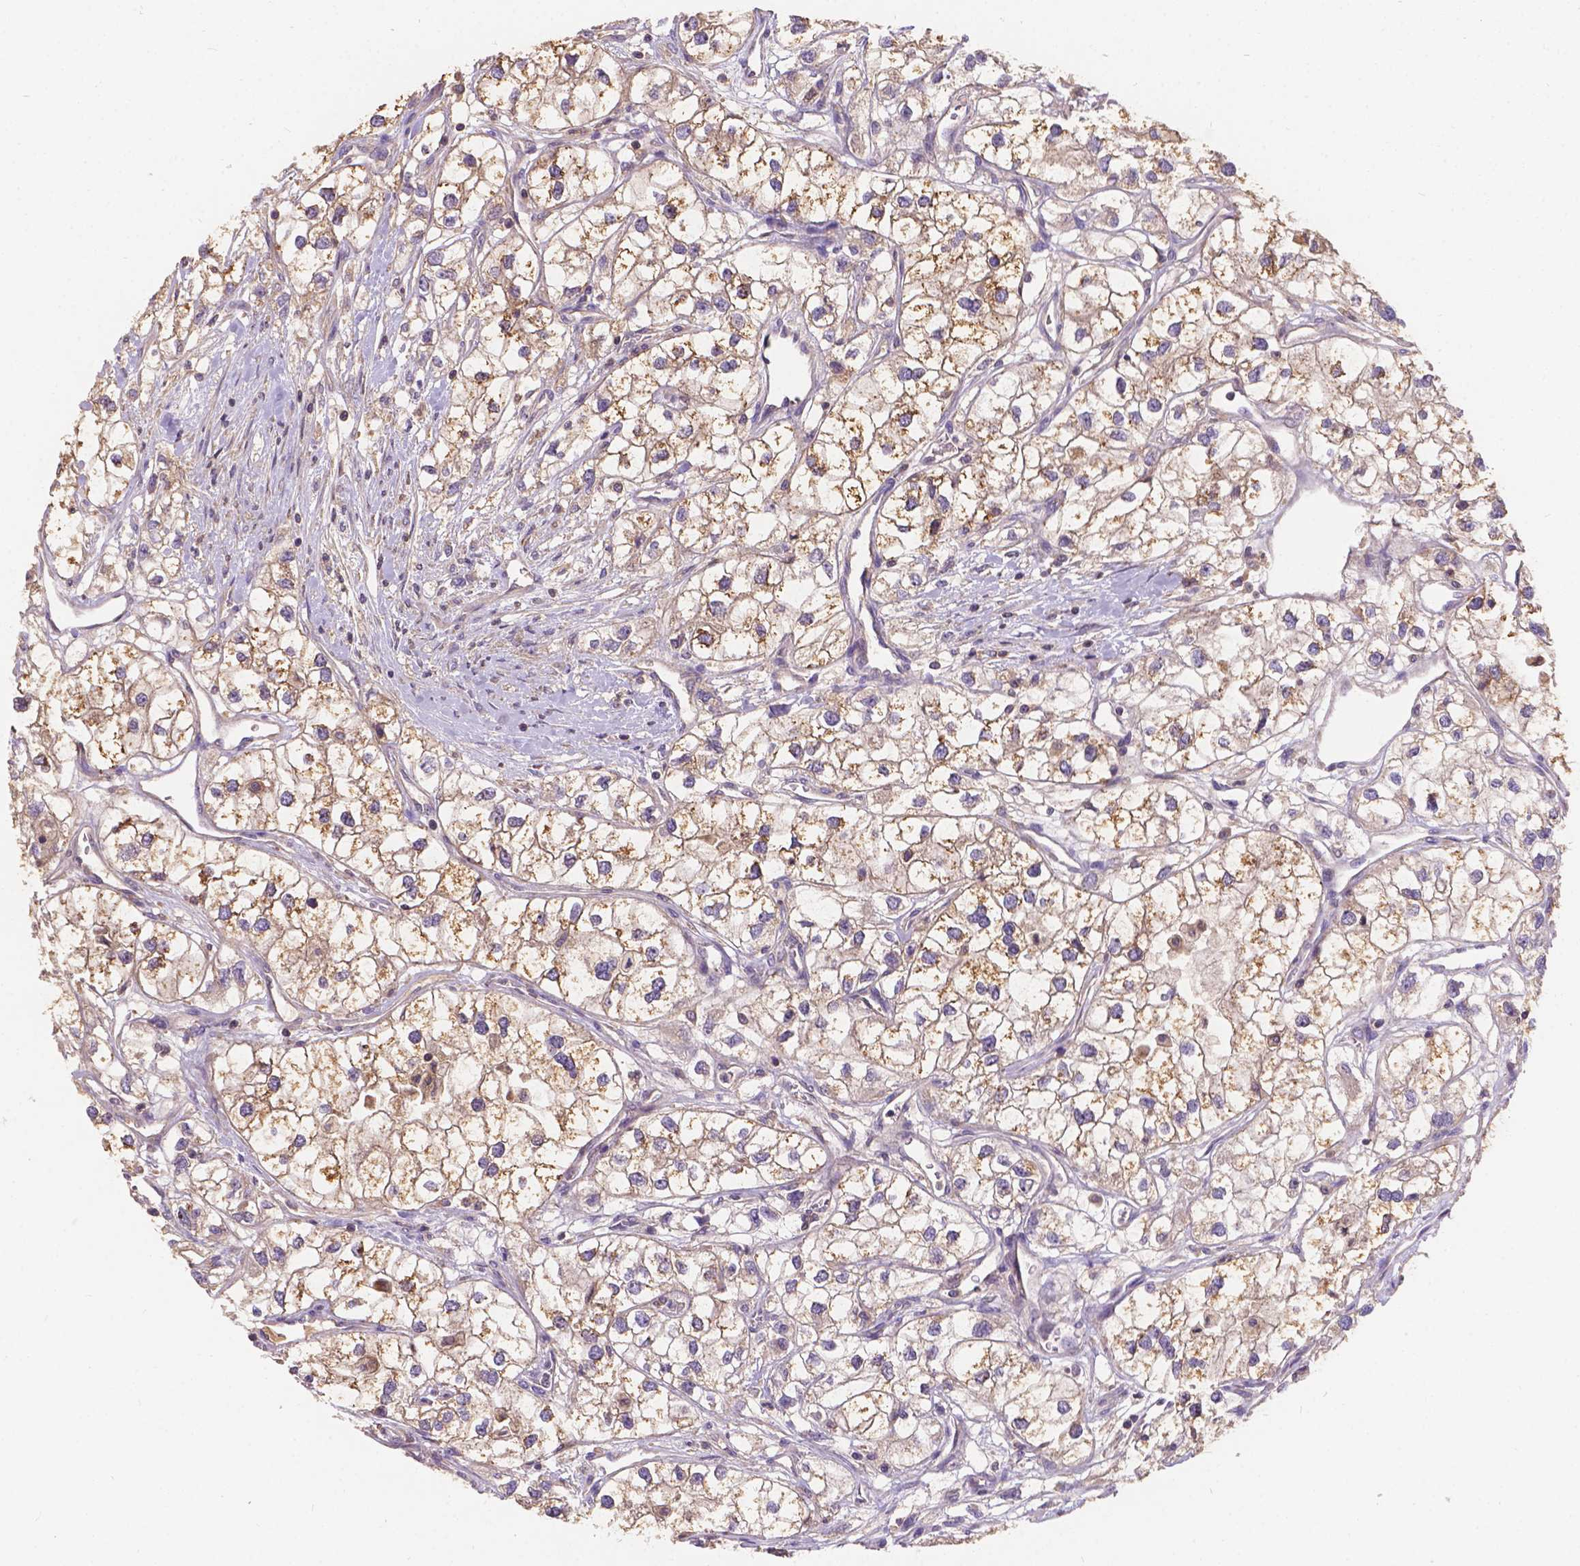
{"staining": {"intensity": "strong", "quantity": "<25%", "location": "cytoplasmic/membranous"}, "tissue": "renal cancer", "cell_type": "Tumor cells", "image_type": "cancer", "snomed": [{"axis": "morphology", "description": "Adenocarcinoma, NOS"}, {"axis": "topography", "description": "Kidney"}], "caption": "Brown immunohistochemical staining in human renal cancer displays strong cytoplasmic/membranous positivity in approximately <25% of tumor cells. (brown staining indicates protein expression, while blue staining denotes nuclei).", "gene": "CDK10", "patient": {"sex": "male", "age": 59}}